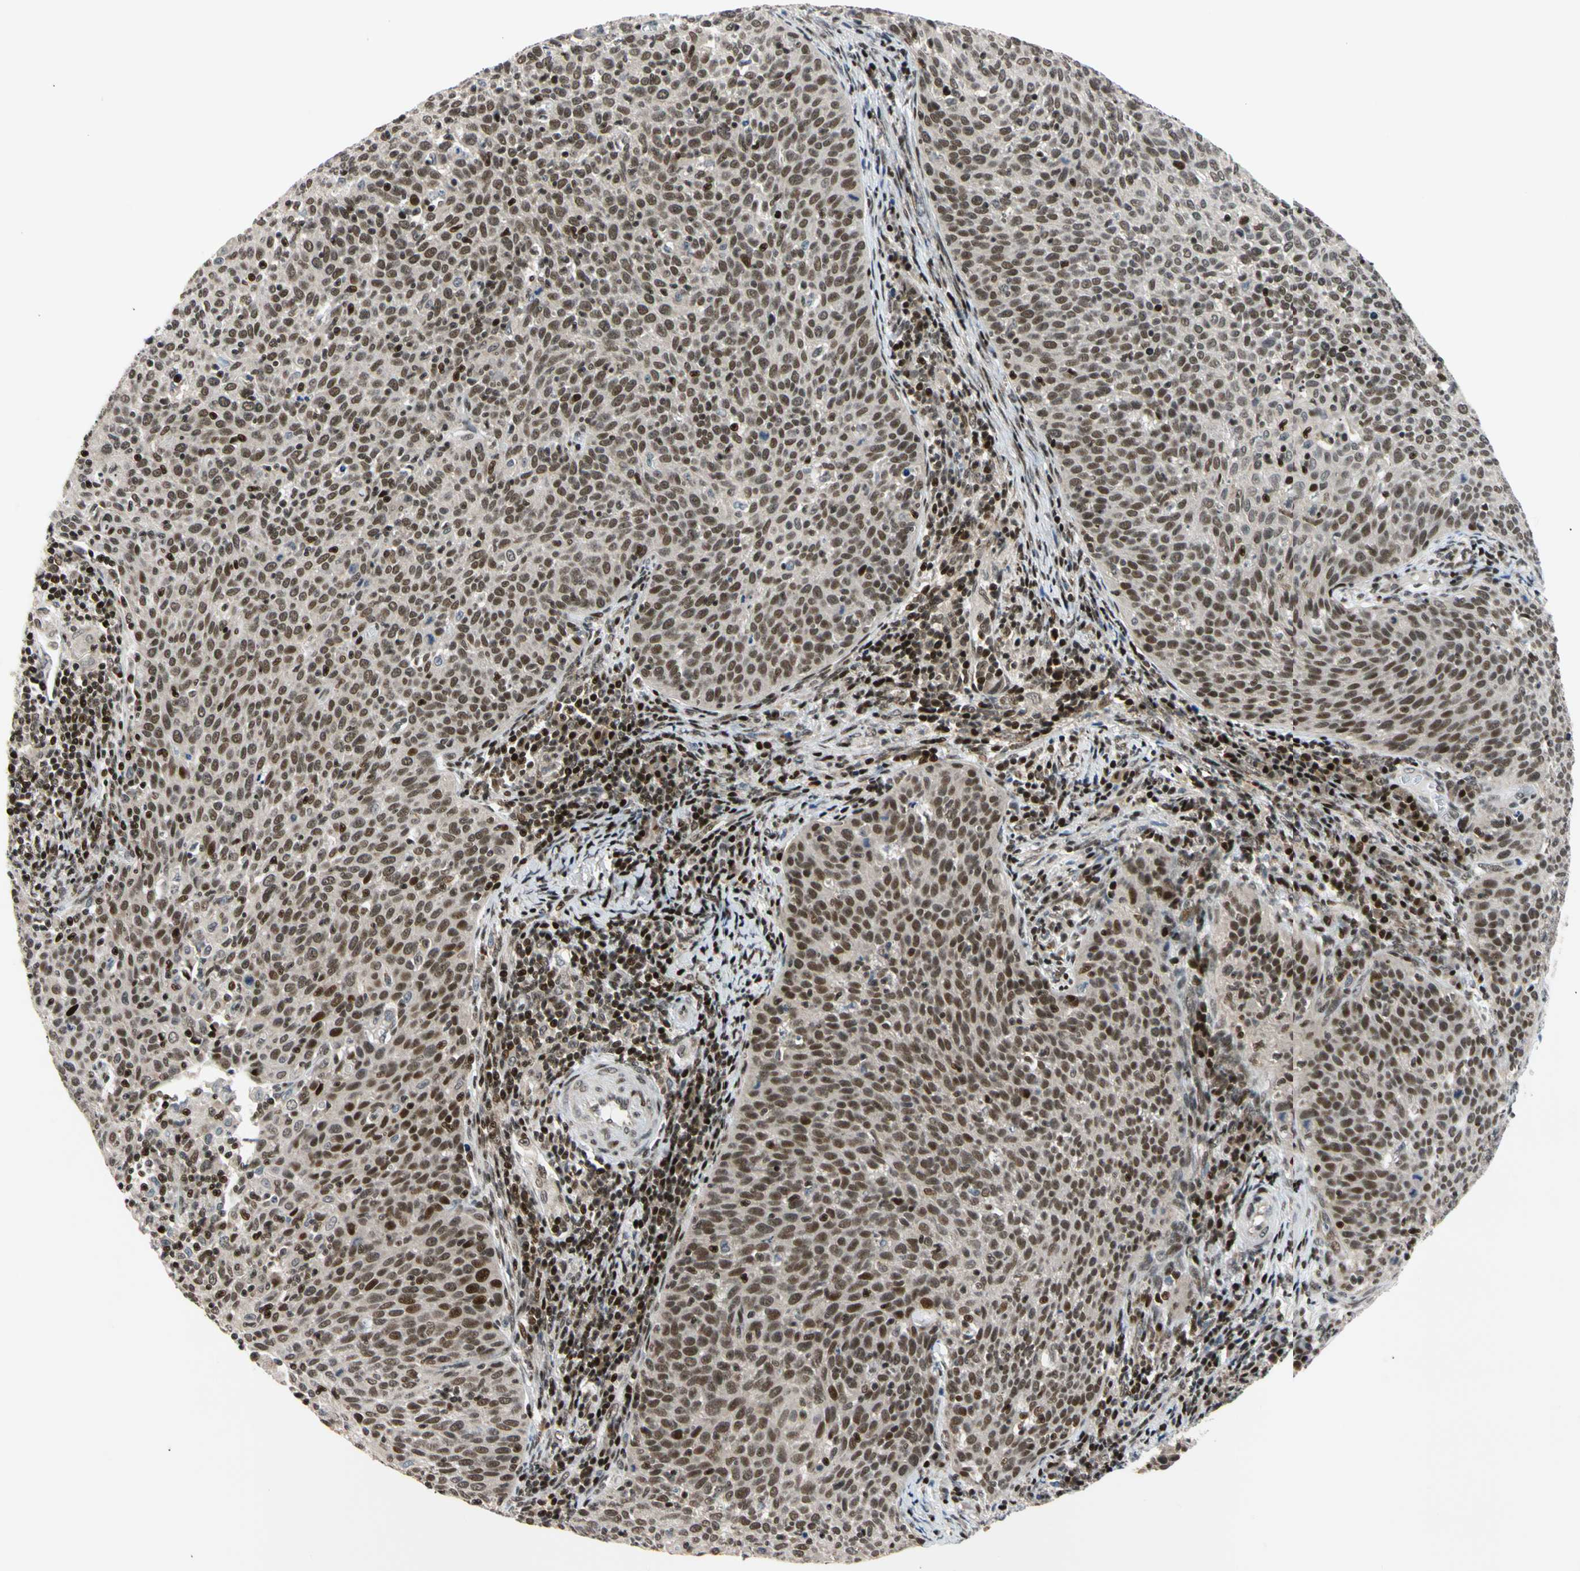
{"staining": {"intensity": "strong", "quantity": ">75%", "location": "nuclear"}, "tissue": "cervical cancer", "cell_type": "Tumor cells", "image_type": "cancer", "snomed": [{"axis": "morphology", "description": "Squamous cell carcinoma, NOS"}, {"axis": "topography", "description": "Cervix"}], "caption": "A brown stain shows strong nuclear staining of a protein in squamous cell carcinoma (cervical) tumor cells.", "gene": "E2F1", "patient": {"sex": "female", "age": 38}}